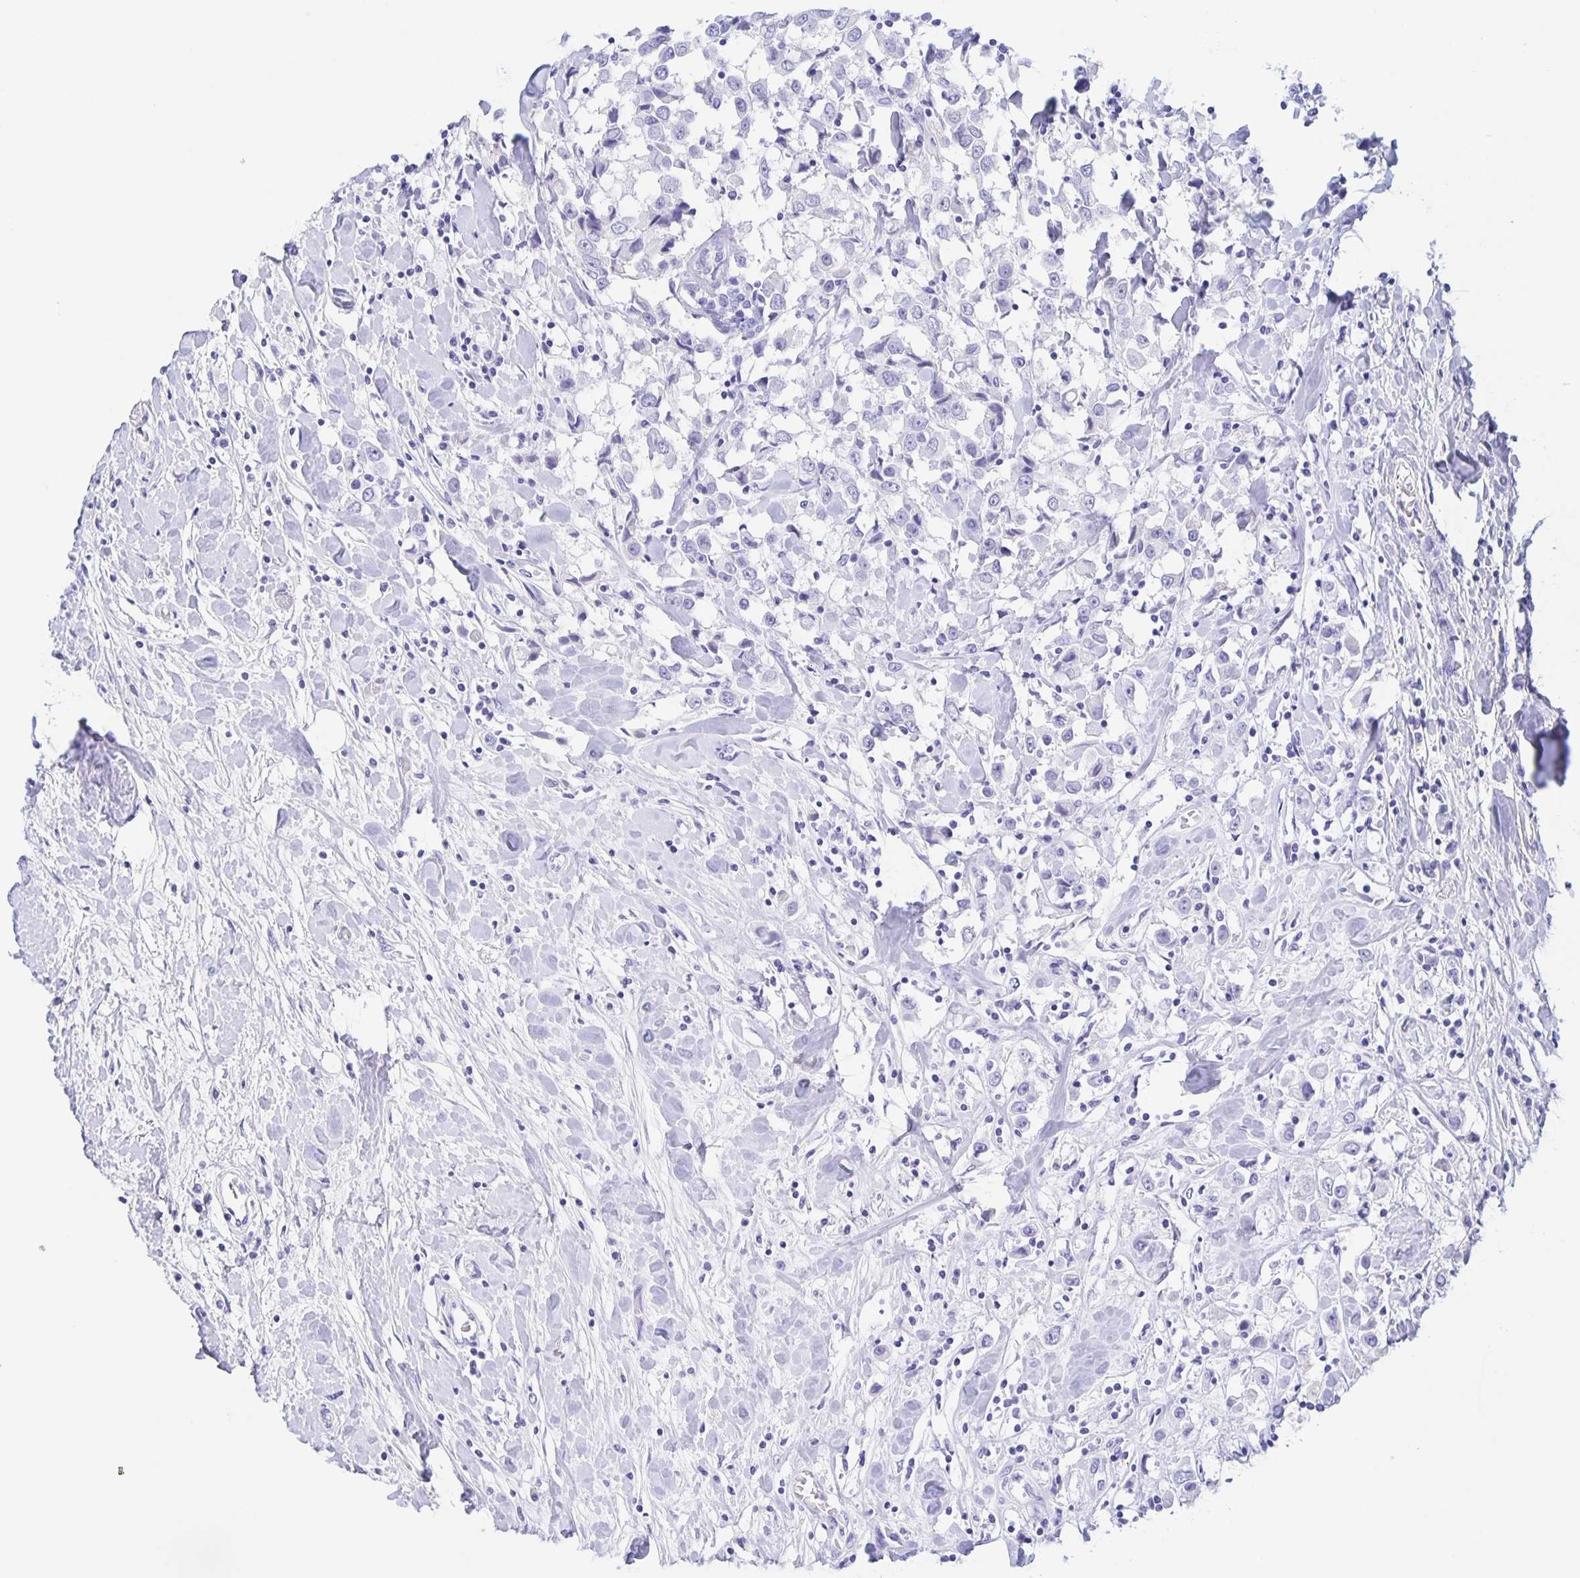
{"staining": {"intensity": "negative", "quantity": "none", "location": "none"}, "tissue": "breast cancer", "cell_type": "Tumor cells", "image_type": "cancer", "snomed": [{"axis": "morphology", "description": "Duct carcinoma"}, {"axis": "topography", "description": "Breast"}], "caption": "High power microscopy micrograph of an IHC image of breast invasive ductal carcinoma, revealing no significant expression in tumor cells.", "gene": "DMBT1", "patient": {"sex": "female", "age": 61}}